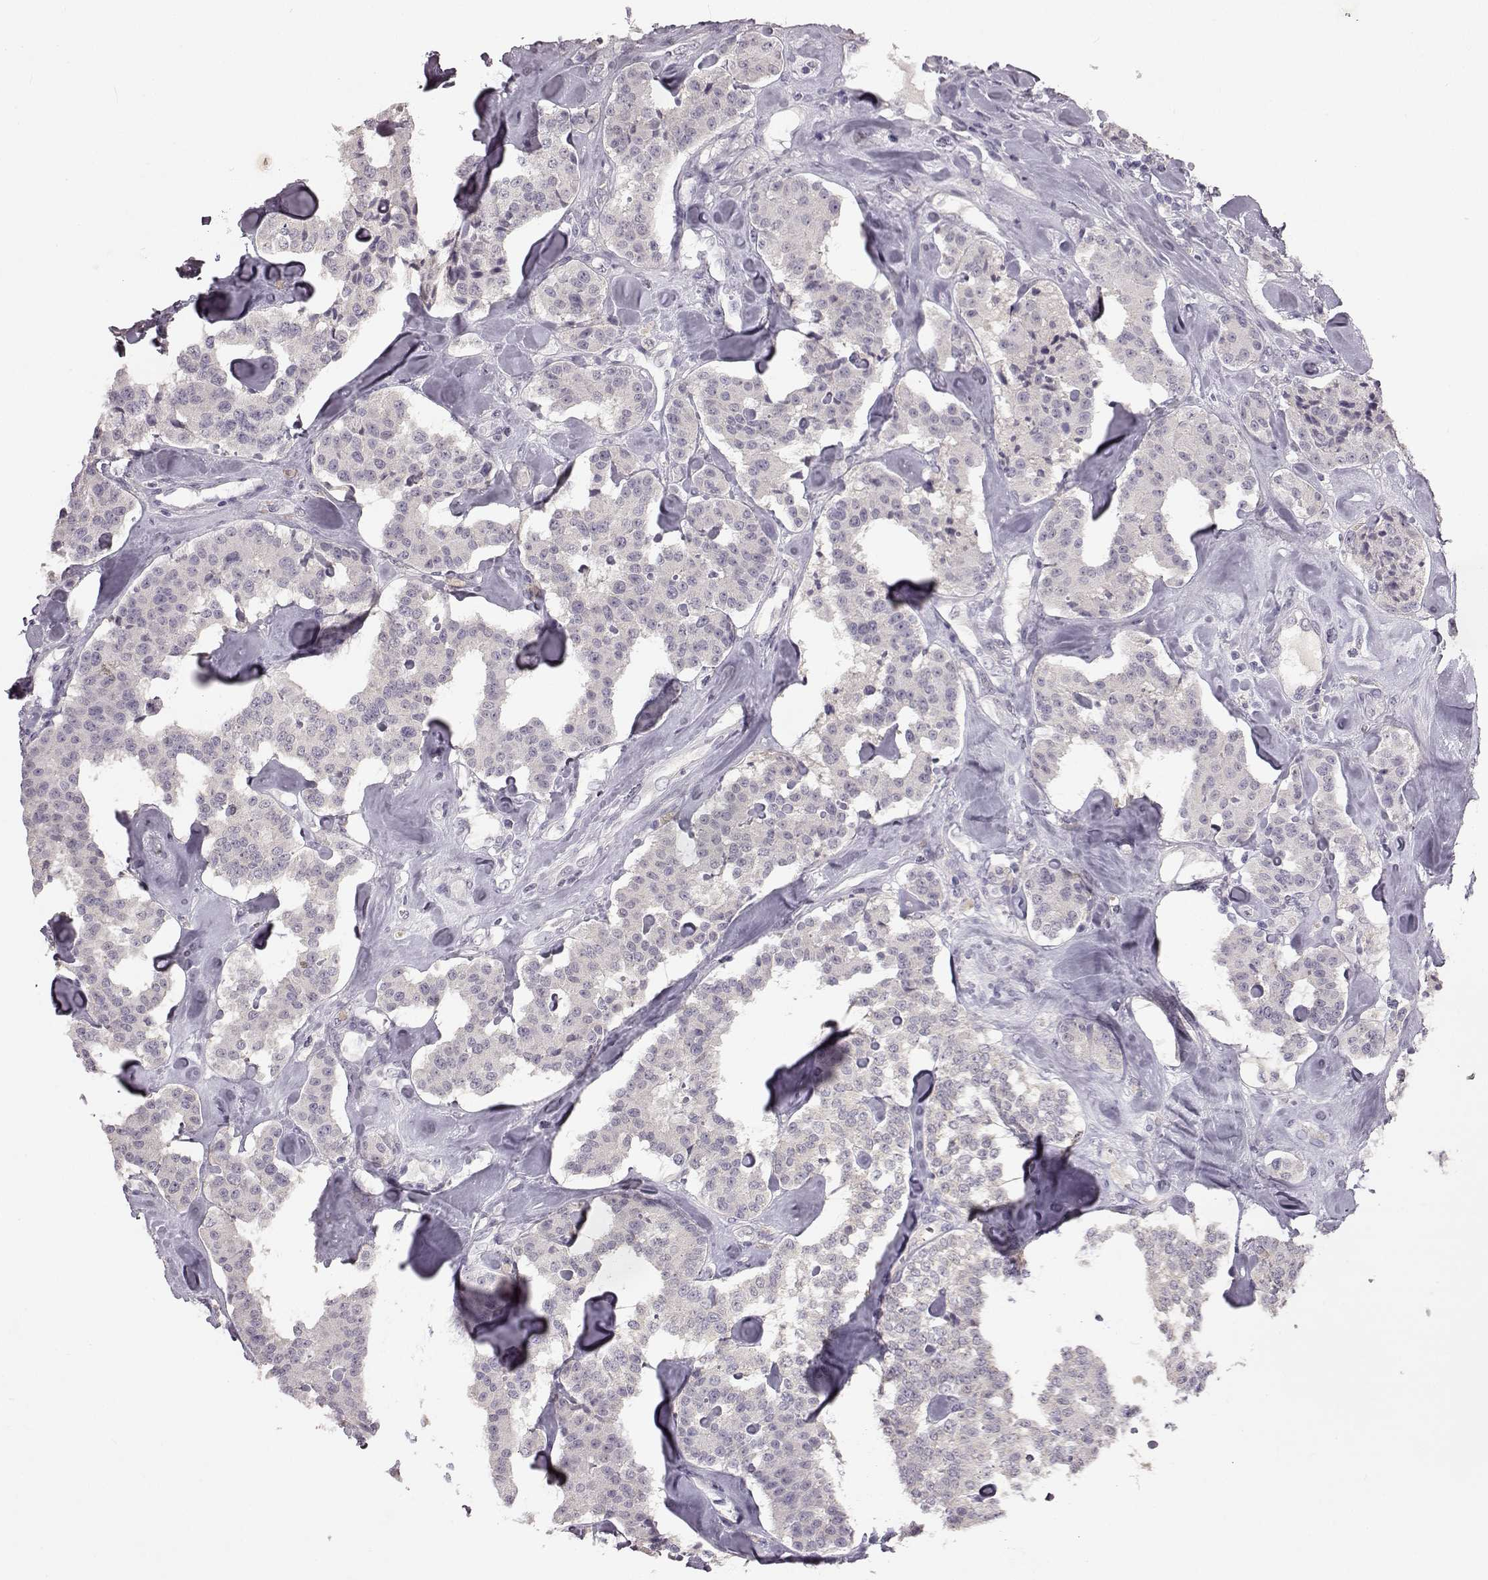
{"staining": {"intensity": "negative", "quantity": "none", "location": "none"}, "tissue": "carcinoid", "cell_type": "Tumor cells", "image_type": "cancer", "snomed": [{"axis": "morphology", "description": "Carcinoid, malignant, NOS"}, {"axis": "topography", "description": "Pancreas"}], "caption": "Human carcinoid (malignant) stained for a protein using immunohistochemistry (IHC) demonstrates no positivity in tumor cells.", "gene": "SPAG17", "patient": {"sex": "male", "age": 41}}